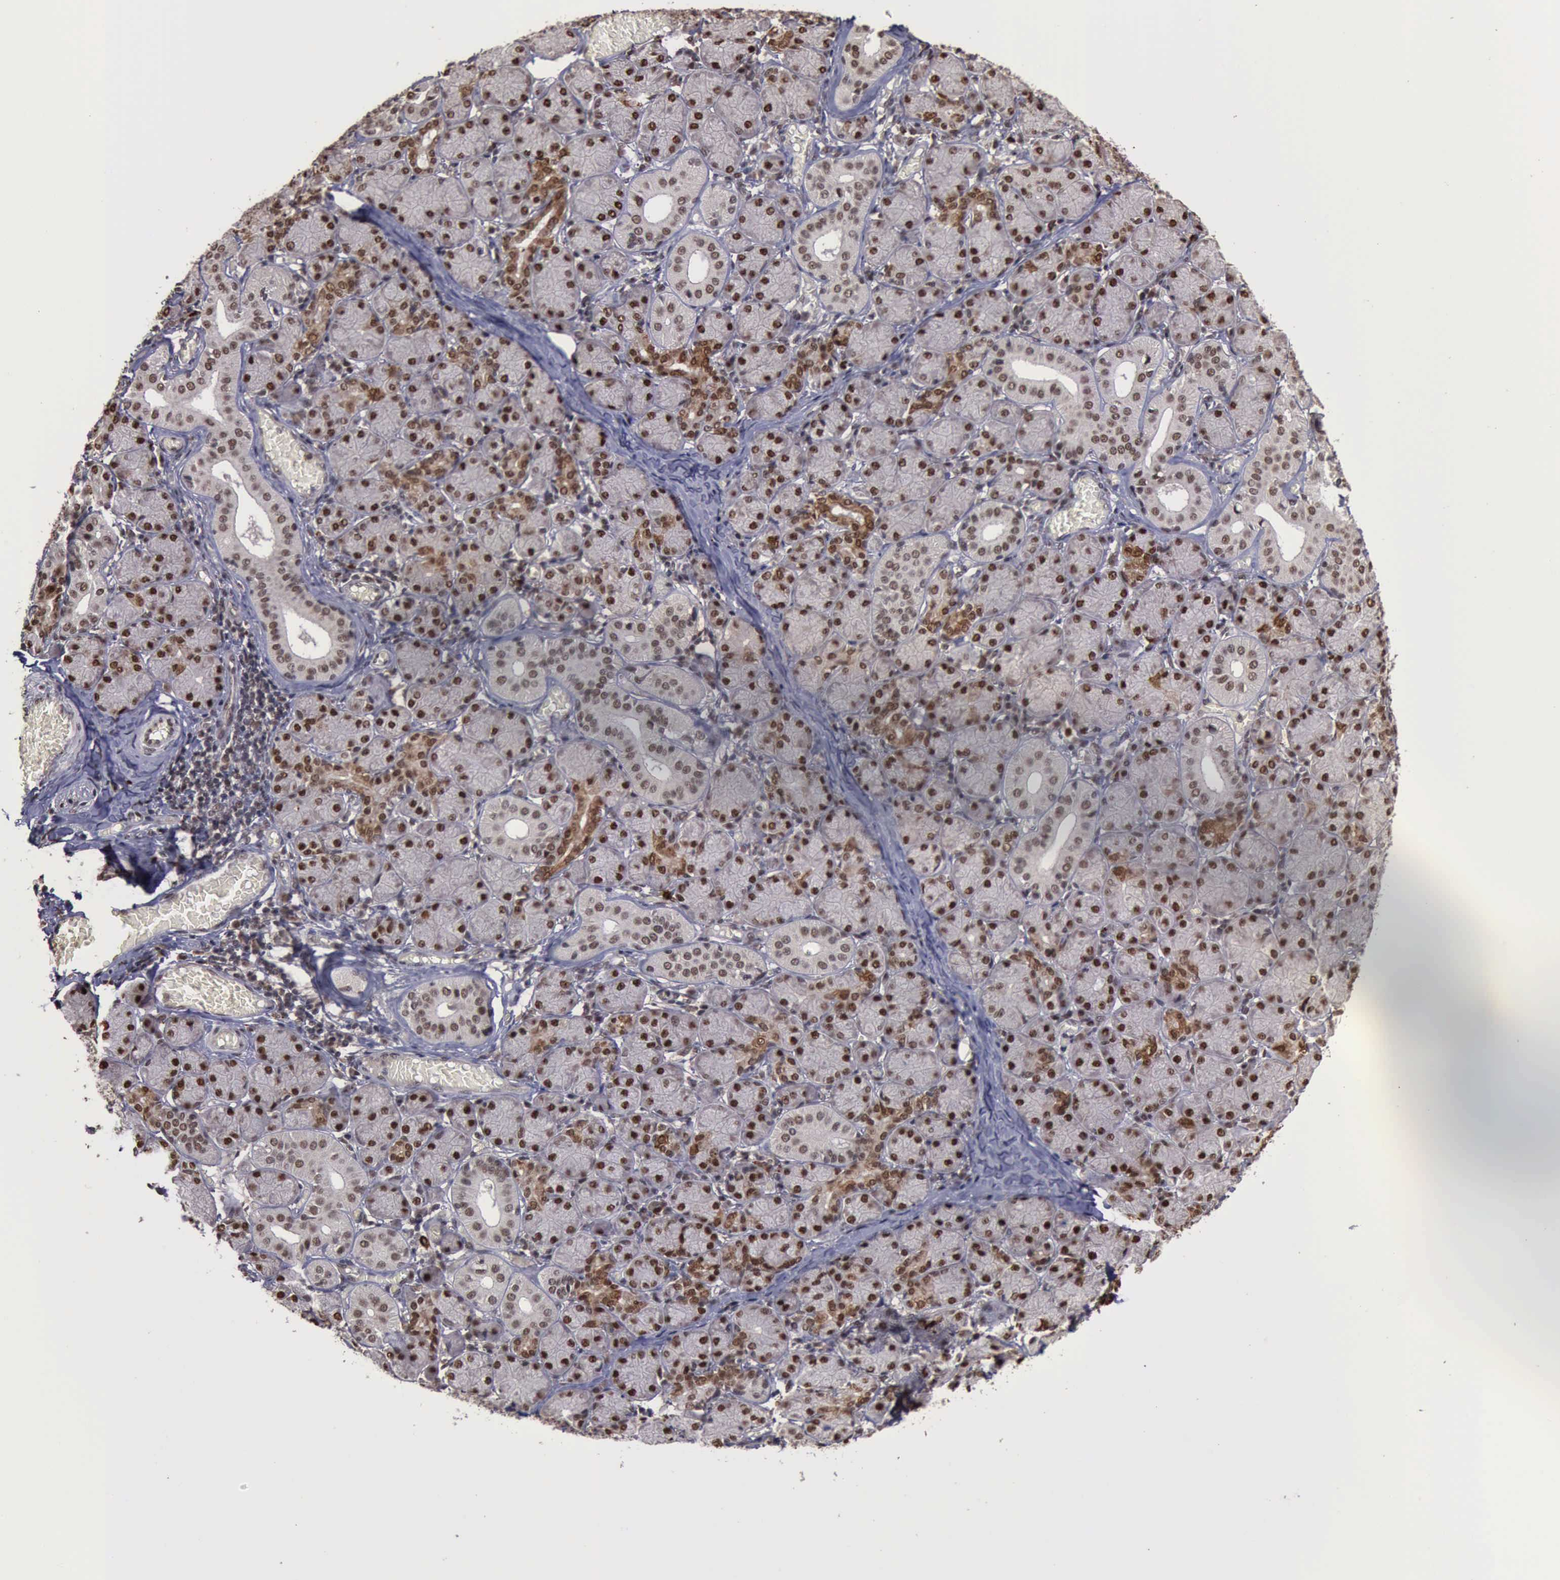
{"staining": {"intensity": "strong", "quantity": ">75%", "location": "nuclear"}, "tissue": "salivary gland", "cell_type": "Glandular cells", "image_type": "normal", "snomed": [{"axis": "morphology", "description": "Normal tissue, NOS"}, {"axis": "topography", "description": "Salivary gland"}], "caption": "Immunohistochemistry (DAB (3,3'-diaminobenzidine)) staining of normal human salivary gland demonstrates strong nuclear protein staining in approximately >75% of glandular cells. The staining was performed using DAB (3,3'-diaminobenzidine), with brown indicating positive protein expression. Nuclei are stained blue with hematoxylin.", "gene": "TRMT2A", "patient": {"sex": "female", "age": 24}}